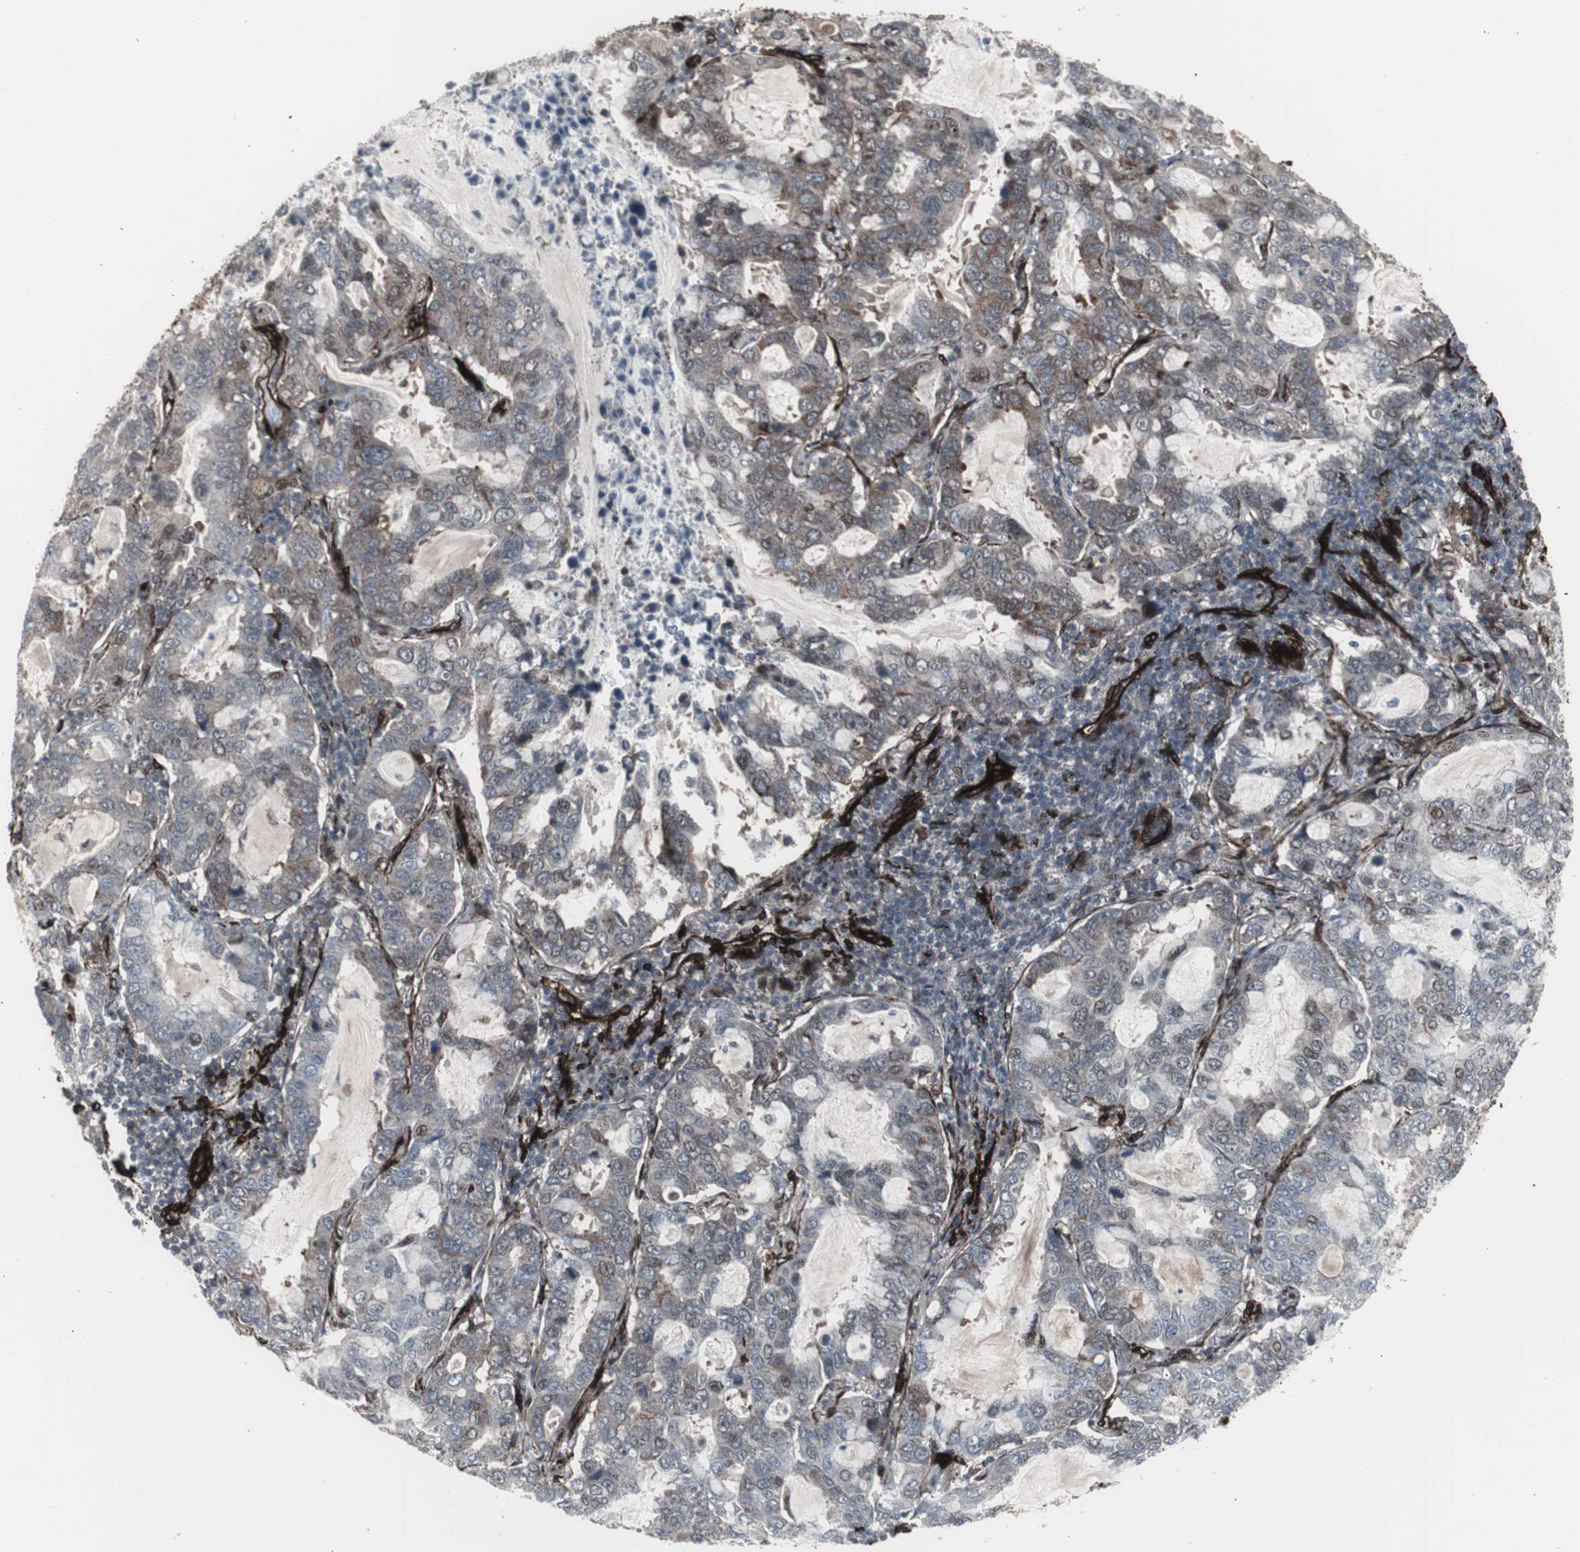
{"staining": {"intensity": "weak", "quantity": "25%-75%", "location": "cytoplasmic/membranous,nuclear"}, "tissue": "lung cancer", "cell_type": "Tumor cells", "image_type": "cancer", "snomed": [{"axis": "morphology", "description": "Adenocarcinoma, NOS"}, {"axis": "topography", "description": "Lung"}], "caption": "This is an image of immunohistochemistry (IHC) staining of adenocarcinoma (lung), which shows weak expression in the cytoplasmic/membranous and nuclear of tumor cells.", "gene": "PDGFA", "patient": {"sex": "male", "age": 64}}